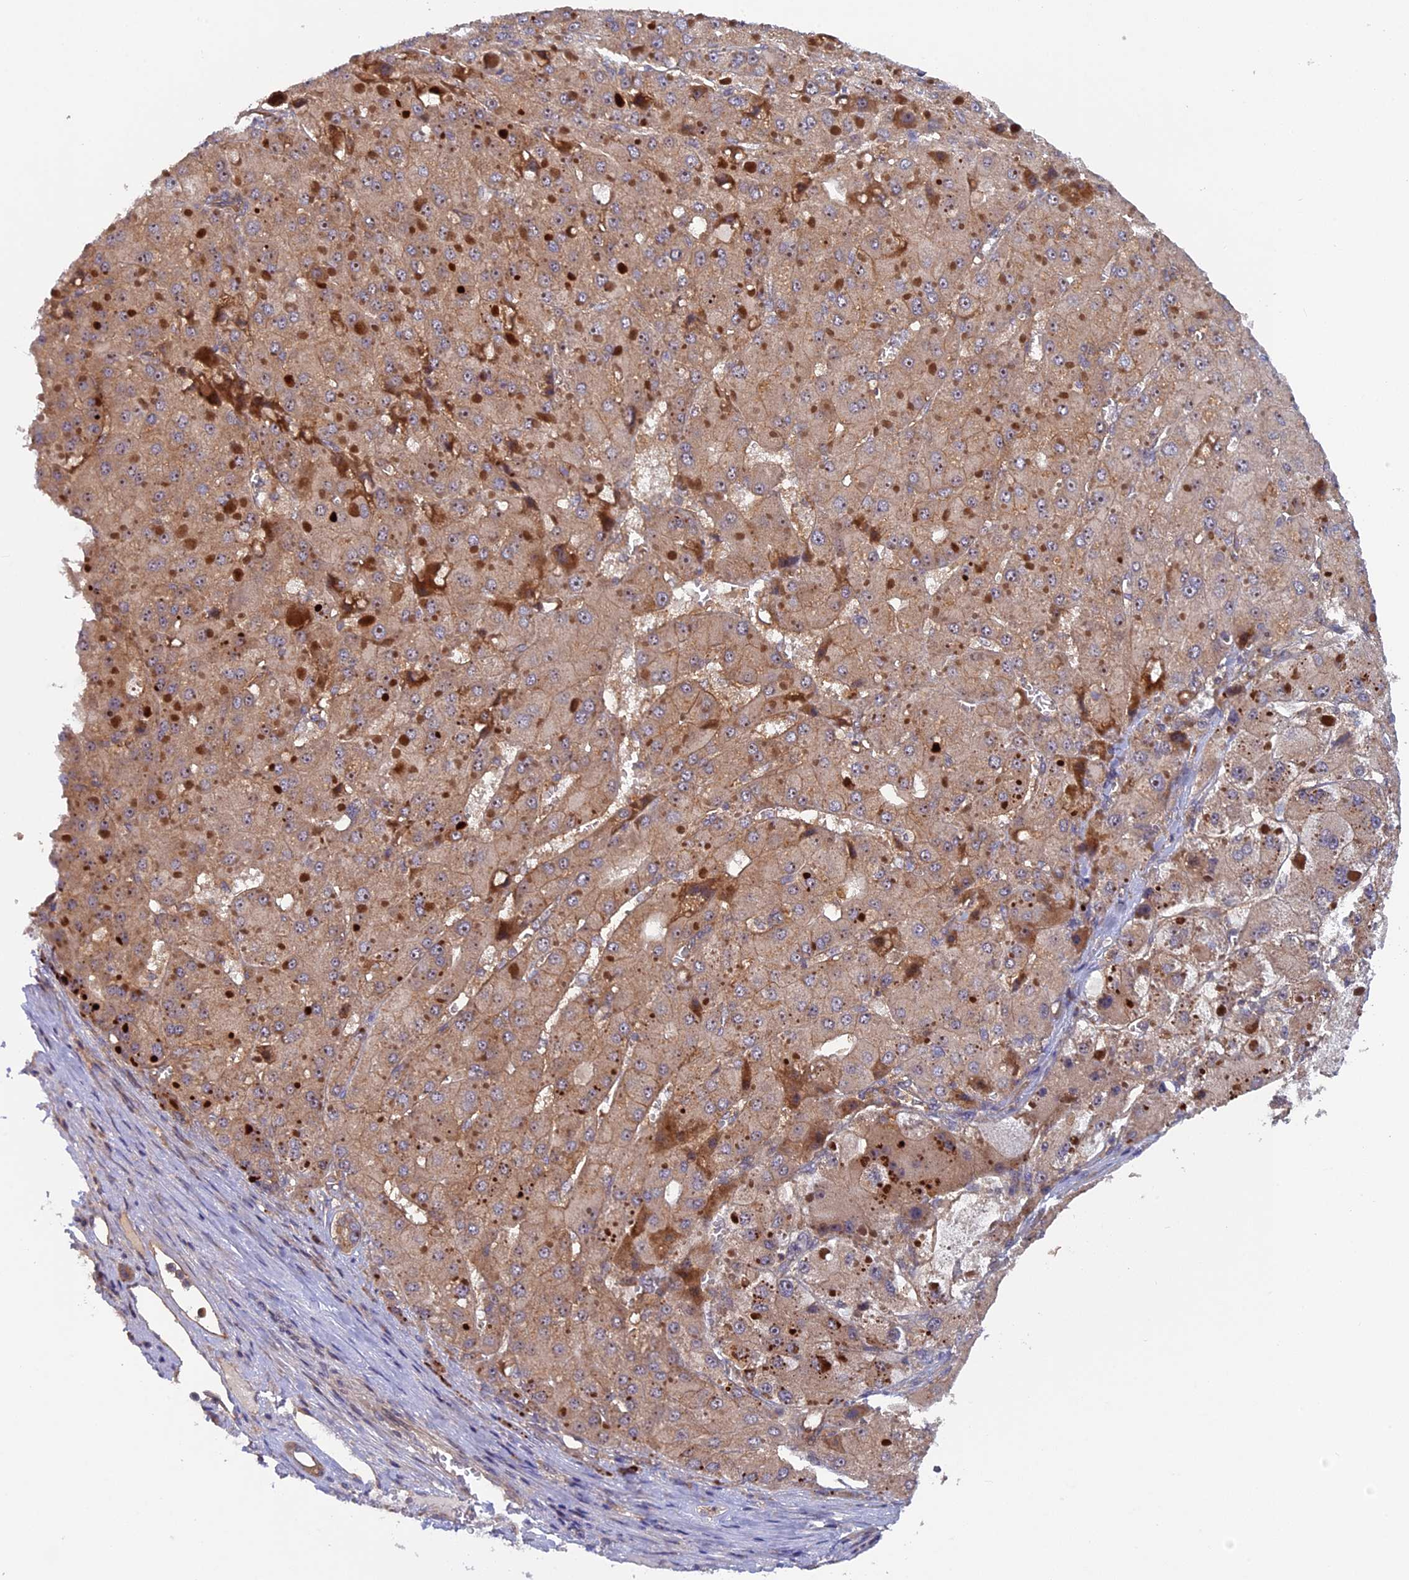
{"staining": {"intensity": "moderate", "quantity": ">75%", "location": "cytoplasmic/membranous,nuclear"}, "tissue": "liver cancer", "cell_type": "Tumor cells", "image_type": "cancer", "snomed": [{"axis": "morphology", "description": "Carcinoma, Hepatocellular, NOS"}, {"axis": "topography", "description": "Liver"}], "caption": "This is an image of immunohistochemistry (IHC) staining of liver cancer (hepatocellular carcinoma), which shows moderate staining in the cytoplasmic/membranous and nuclear of tumor cells.", "gene": "FERMT1", "patient": {"sex": "female", "age": 73}}